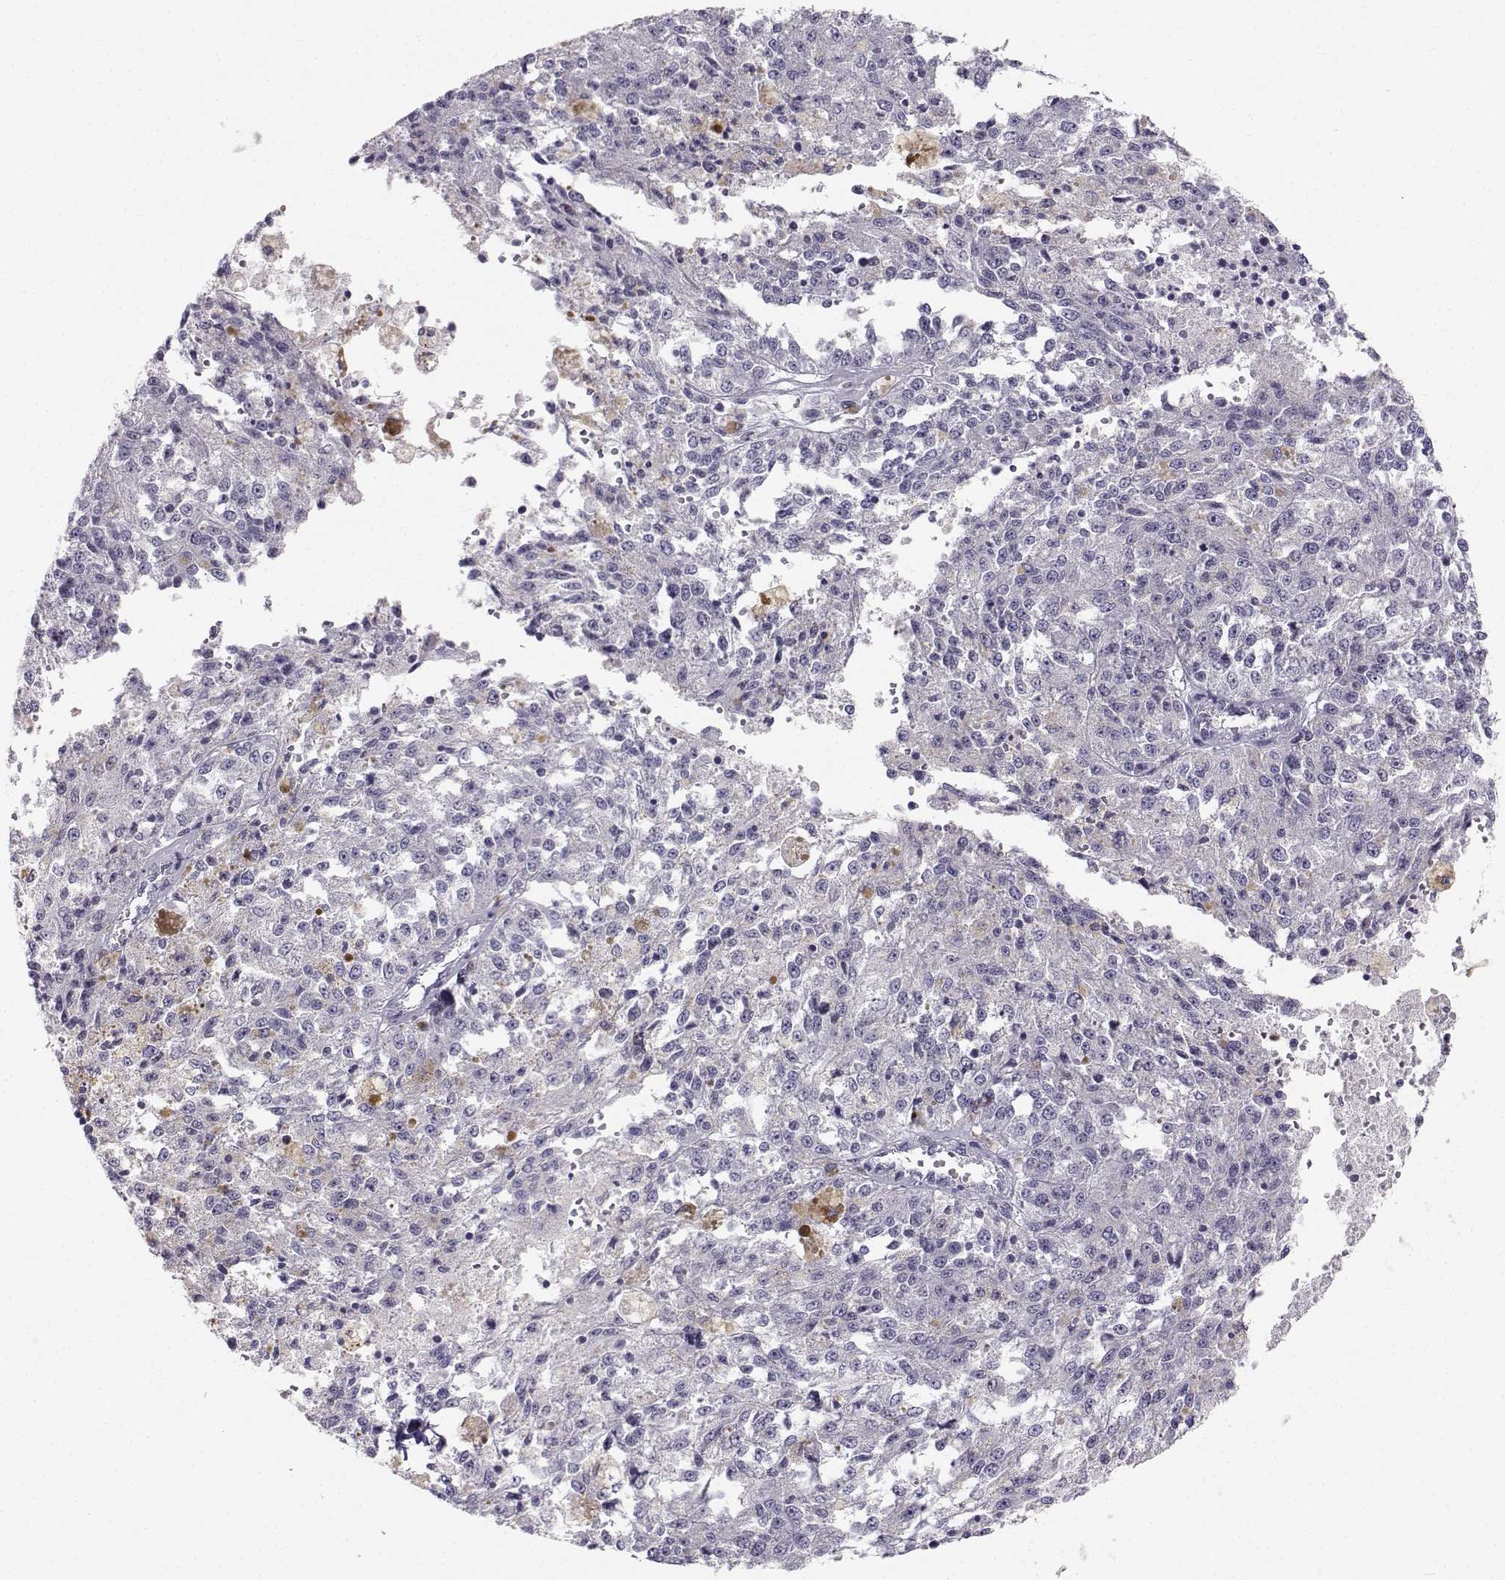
{"staining": {"intensity": "negative", "quantity": "none", "location": "none"}, "tissue": "melanoma", "cell_type": "Tumor cells", "image_type": "cancer", "snomed": [{"axis": "morphology", "description": "Malignant melanoma, Metastatic site"}, {"axis": "topography", "description": "Lymph node"}], "caption": "An immunohistochemistry micrograph of malignant melanoma (metastatic site) is shown. There is no staining in tumor cells of malignant melanoma (metastatic site).", "gene": "MROH7", "patient": {"sex": "female", "age": 64}}